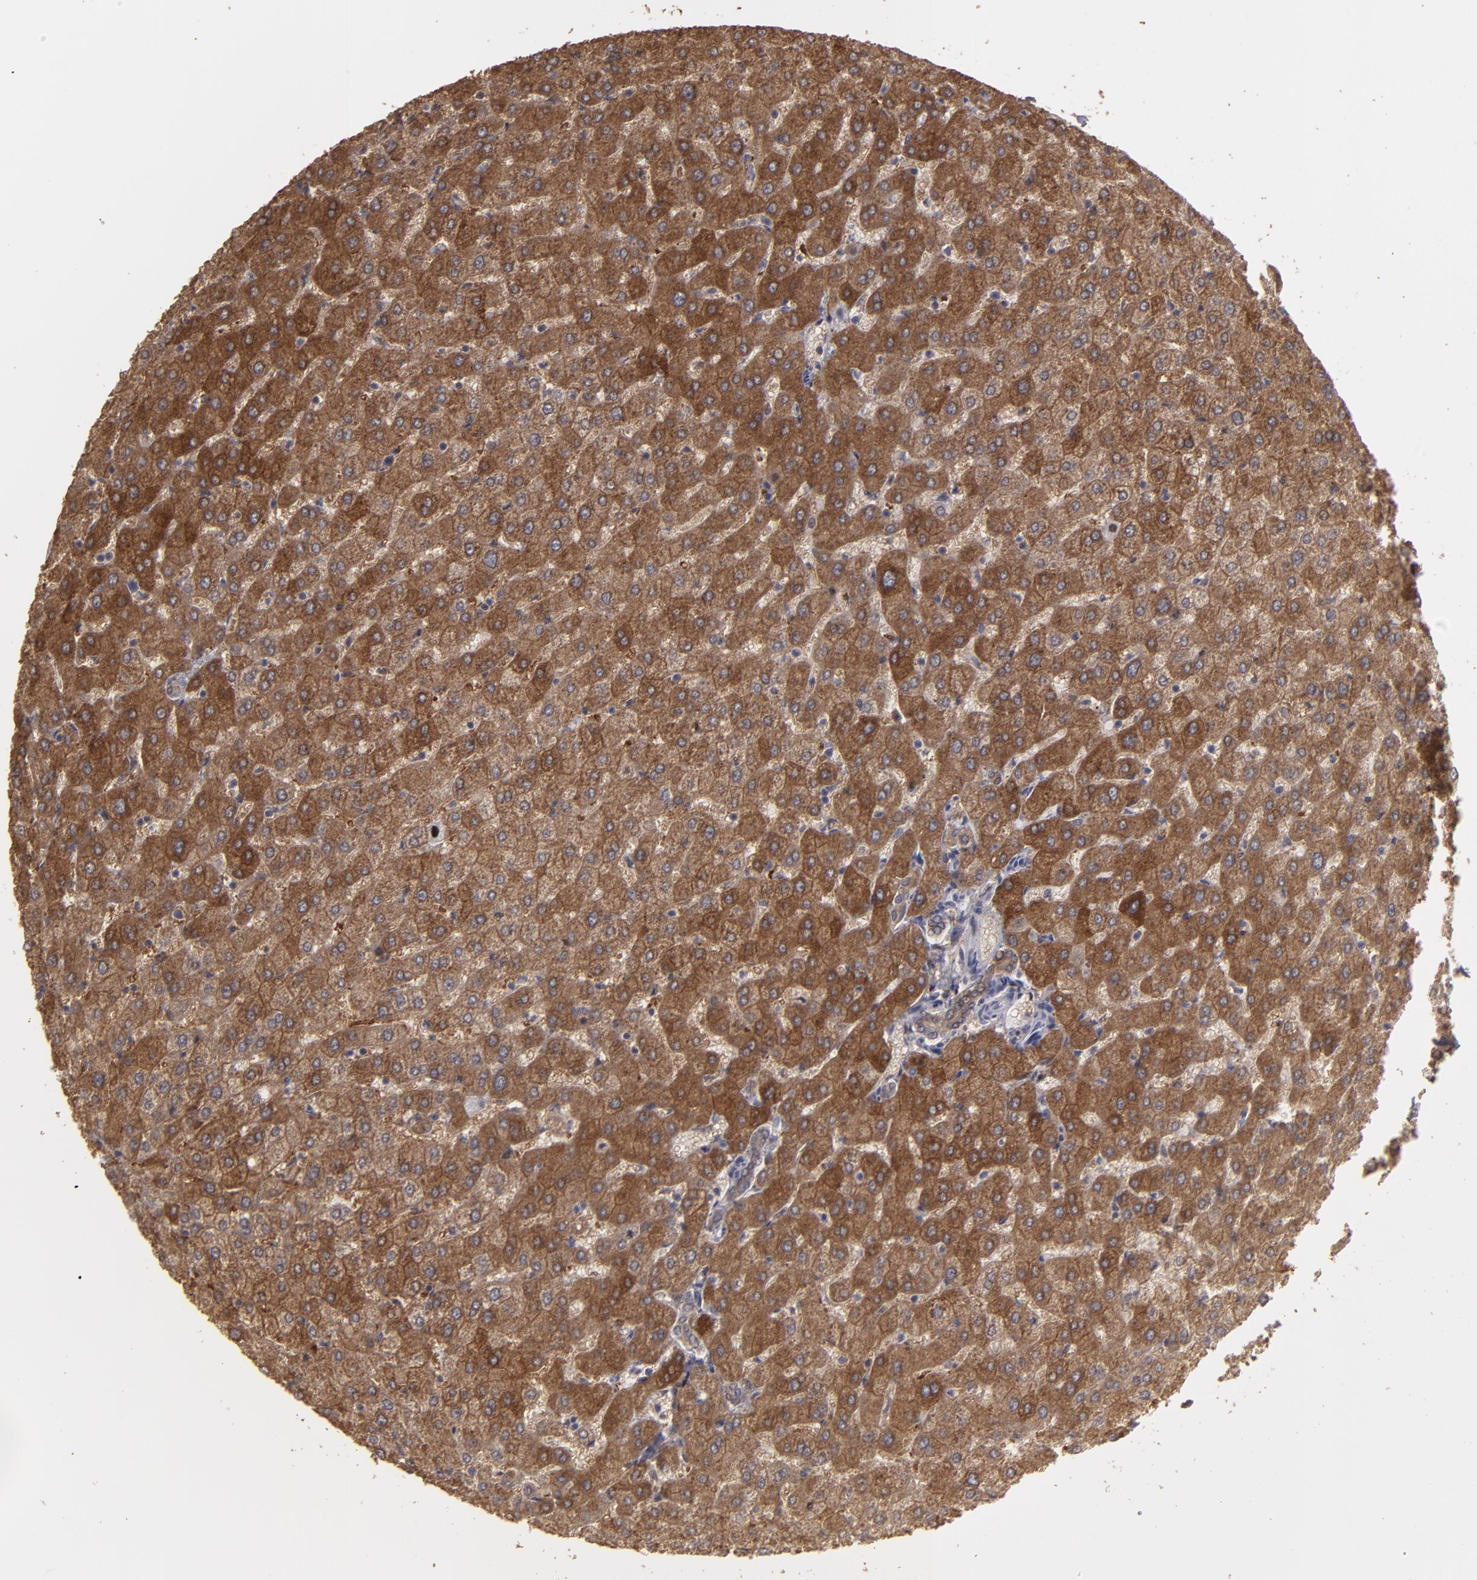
{"staining": {"intensity": "moderate", "quantity": ">75%", "location": "cytoplasmic/membranous"}, "tissue": "liver", "cell_type": "Cholangiocytes", "image_type": "normal", "snomed": [{"axis": "morphology", "description": "Normal tissue, NOS"}, {"axis": "morphology", "description": "Fibrosis, NOS"}, {"axis": "topography", "description": "Liver"}], "caption": "High-magnification brightfield microscopy of benign liver stained with DAB (3,3'-diaminobenzidine) (brown) and counterstained with hematoxylin (blue). cholangiocytes exhibit moderate cytoplasmic/membranous positivity is present in approximately>75% of cells.", "gene": "SEMA3G", "patient": {"sex": "female", "age": 29}}